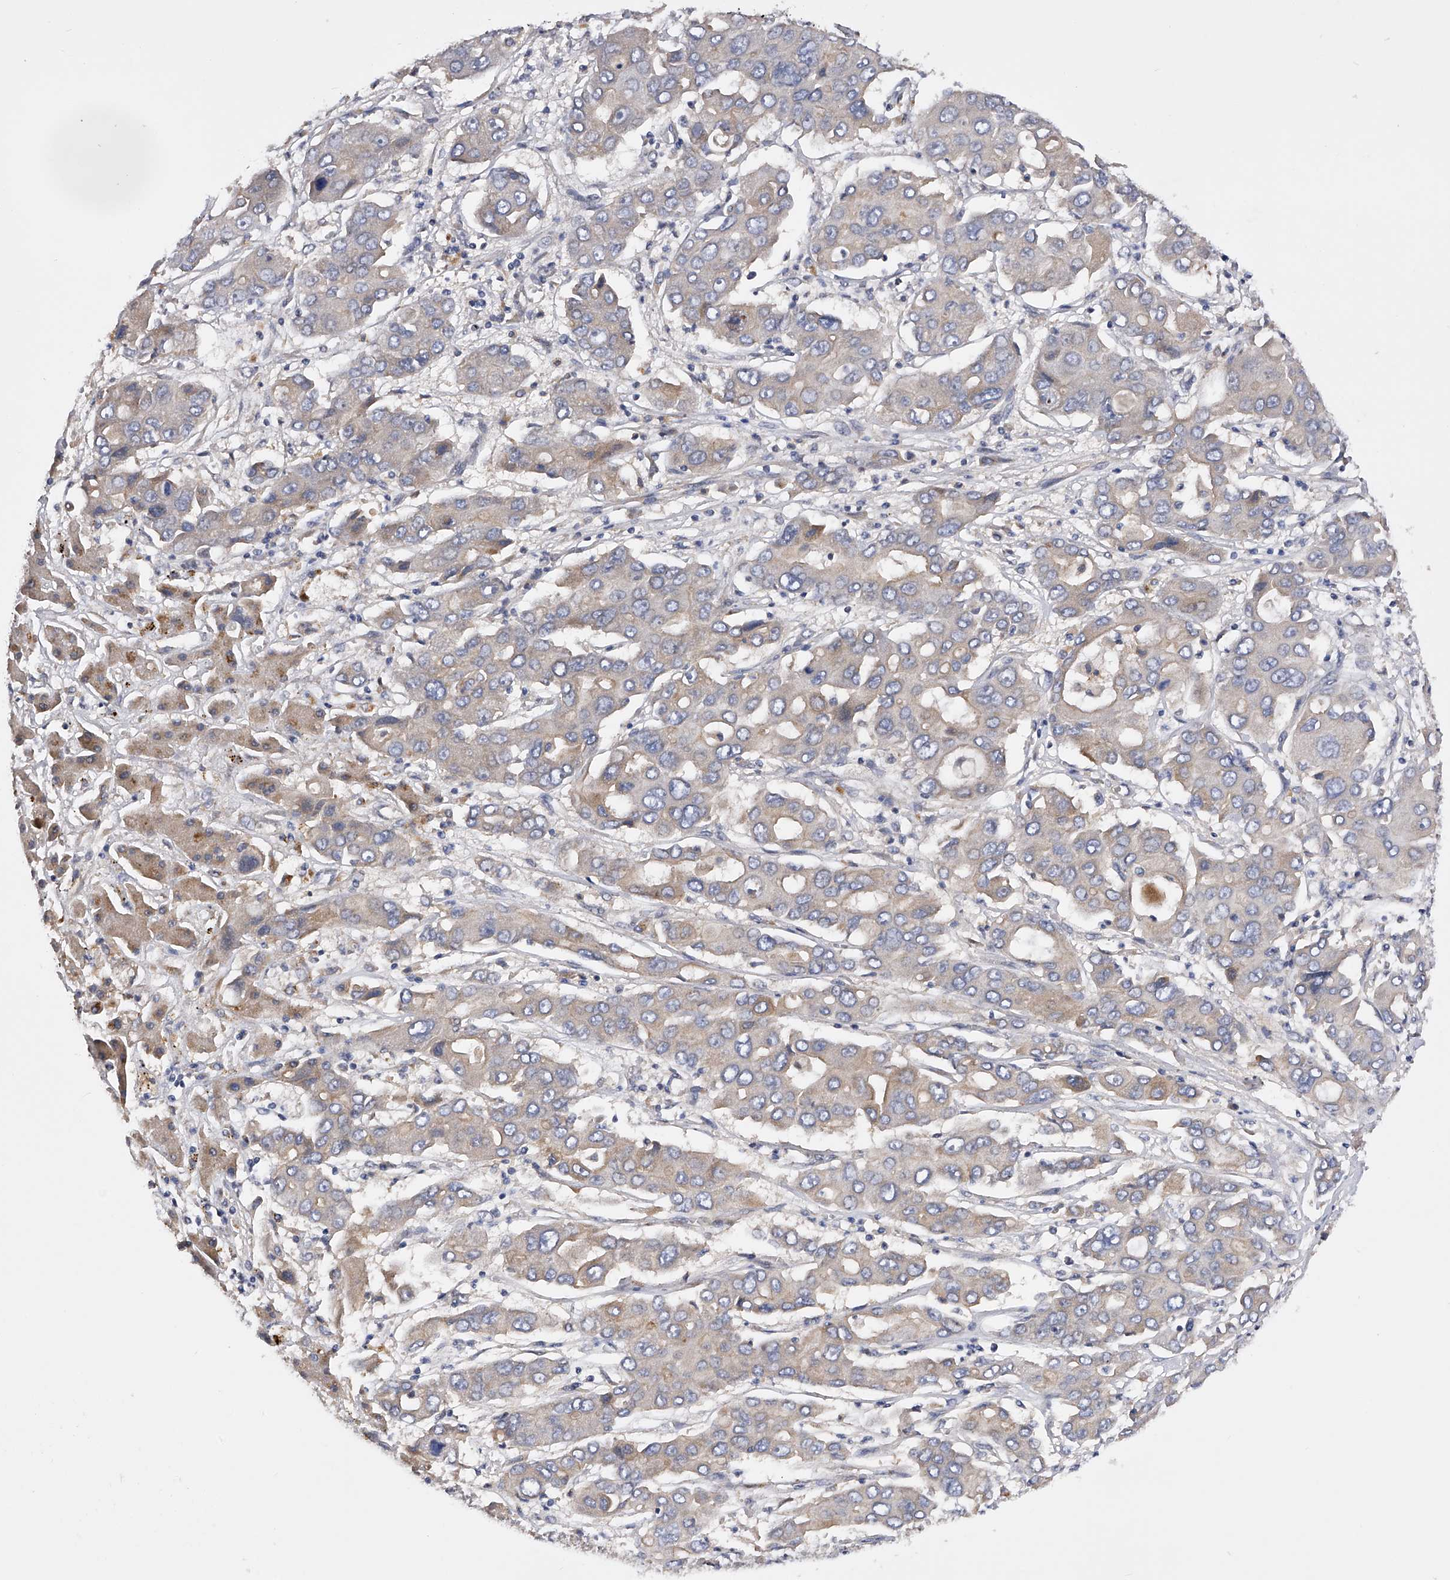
{"staining": {"intensity": "negative", "quantity": "none", "location": "none"}, "tissue": "liver cancer", "cell_type": "Tumor cells", "image_type": "cancer", "snomed": [{"axis": "morphology", "description": "Cholangiocarcinoma"}, {"axis": "topography", "description": "Liver"}], "caption": "Tumor cells show no significant expression in liver cancer (cholangiocarcinoma).", "gene": "ARL4C", "patient": {"sex": "male", "age": 67}}